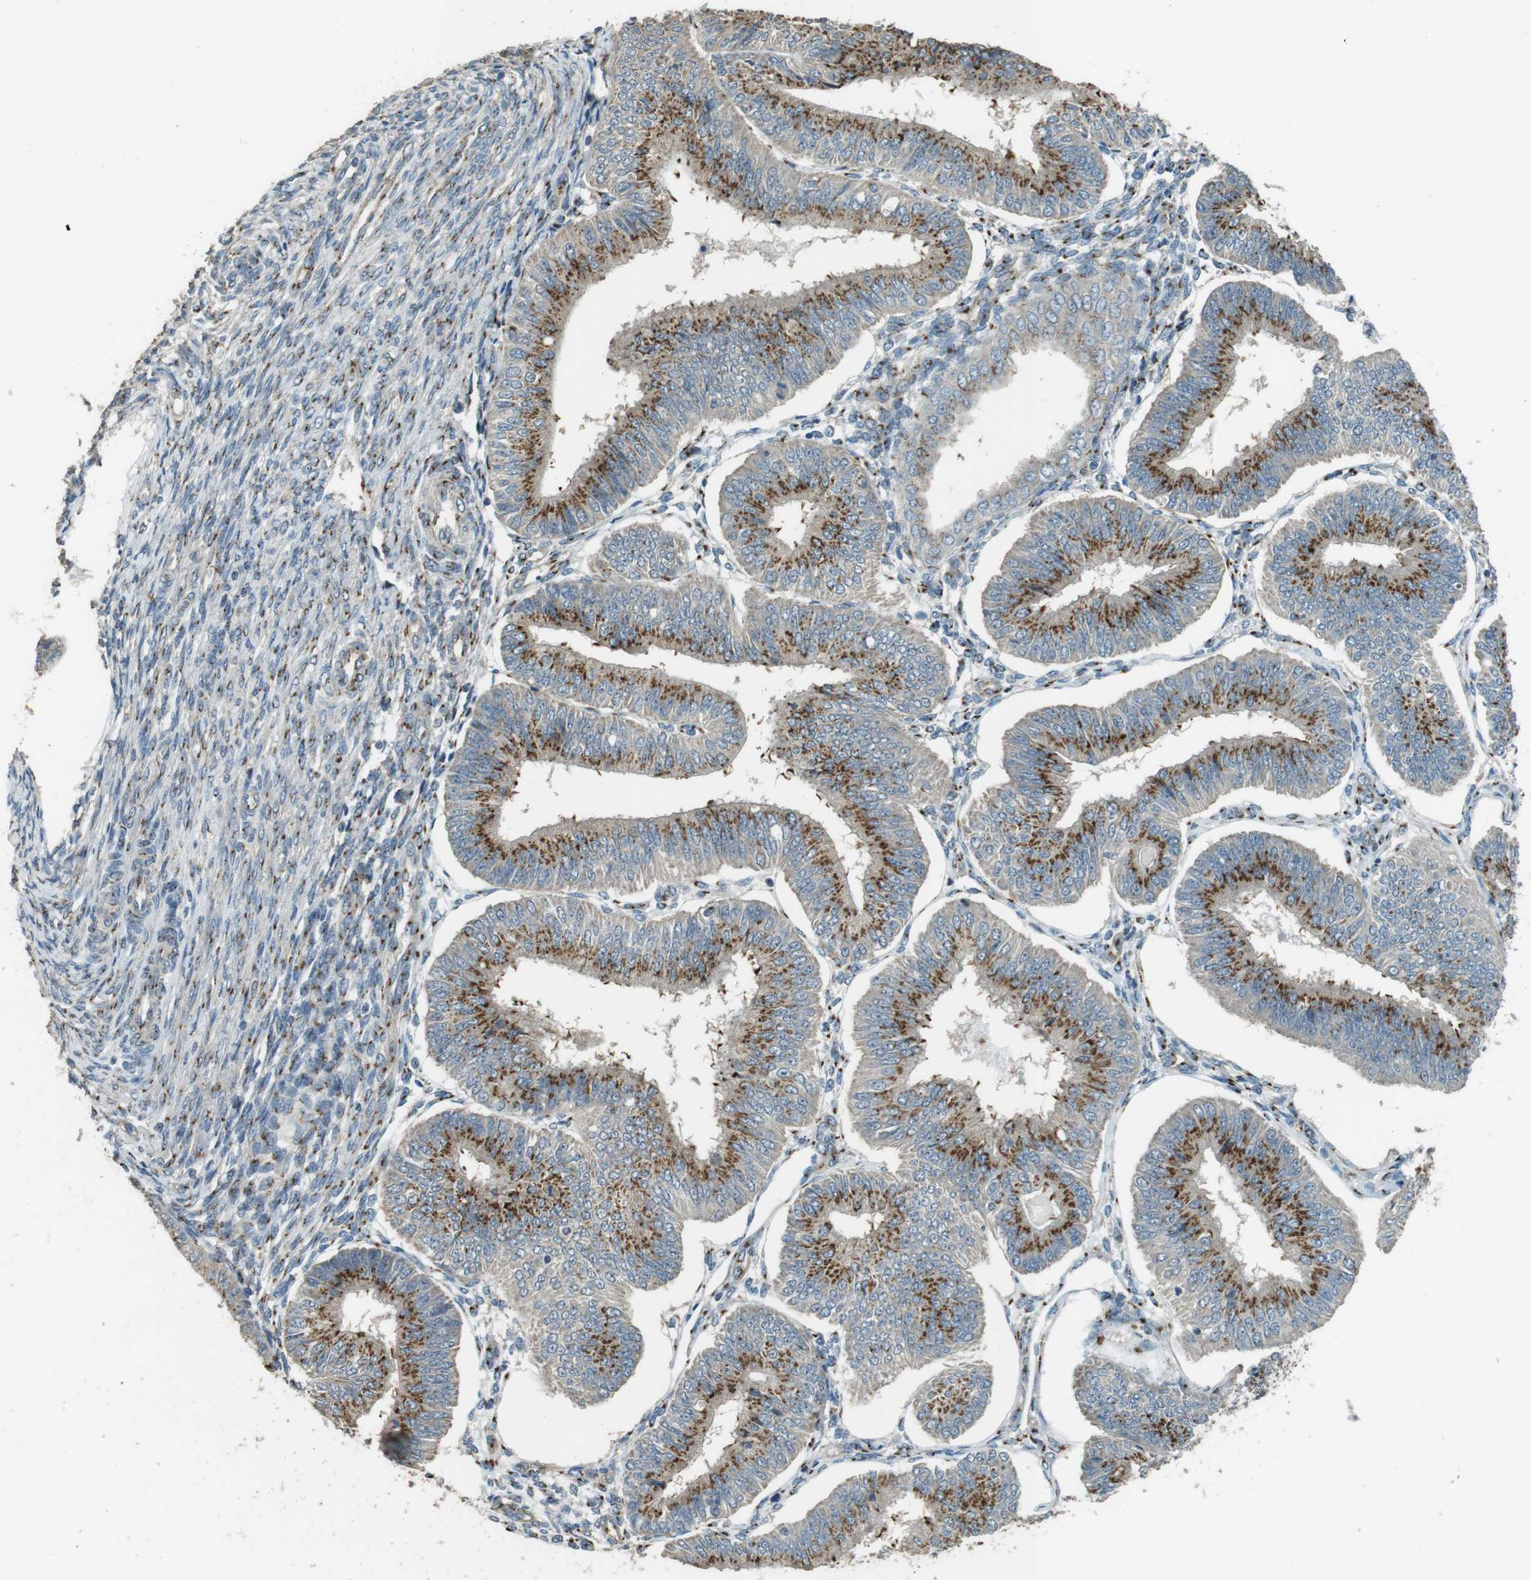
{"staining": {"intensity": "moderate", "quantity": ">75%", "location": "cytoplasmic/membranous"}, "tissue": "endometrial cancer", "cell_type": "Tumor cells", "image_type": "cancer", "snomed": [{"axis": "morphology", "description": "Adenocarcinoma, NOS"}, {"axis": "topography", "description": "Endometrium"}], "caption": "This photomicrograph displays immunohistochemistry staining of human endometrial cancer (adenocarcinoma), with medium moderate cytoplasmic/membranous expression in about >75% of tumor cells.", "gene": "TMEM115", "patient": {"sex": "female", "age": 58}}